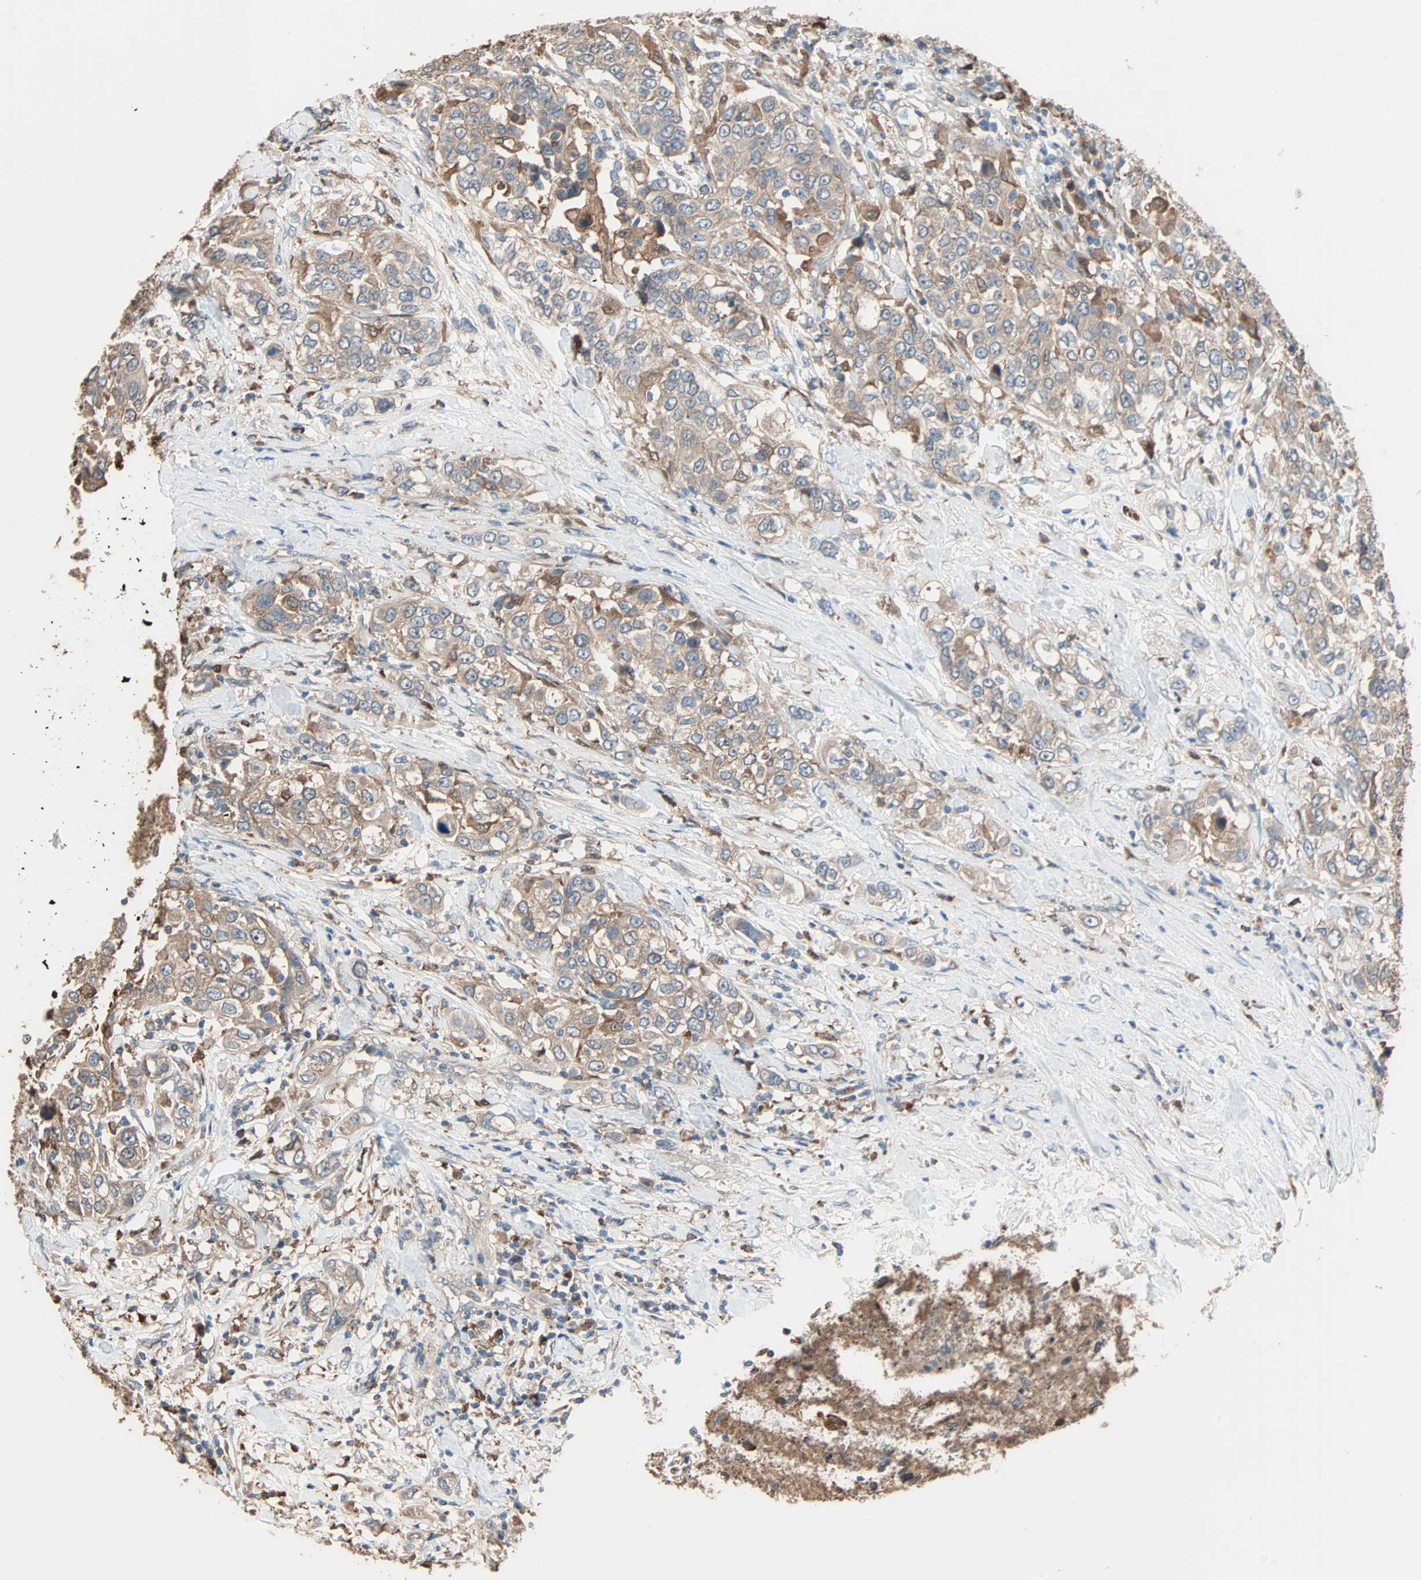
{"staining": {"intensity": "weak", "quantity": ">75%", "location": "cytoplasmic/membranous"}, "tissue": "urothelial cancer", "cell_type": "Tumor cells", "image_type": "cancer", "snomed": [{"axis": "morphology", "description": "Urothelial carcinoma, High grade"}, {"axis": "topography", "description": "Urinary bladder"}], "caption": "The image reveals immunohistochemical staining of urothelial cancer. There is weak cytoplasmic/membranous positivity is seen in approximately >75% of tumor cells. (Brightfield microscopy of DAB IHC at high magnification).", "gene": "PRDX1", "patient": {"sex": "female", "age": 80}}